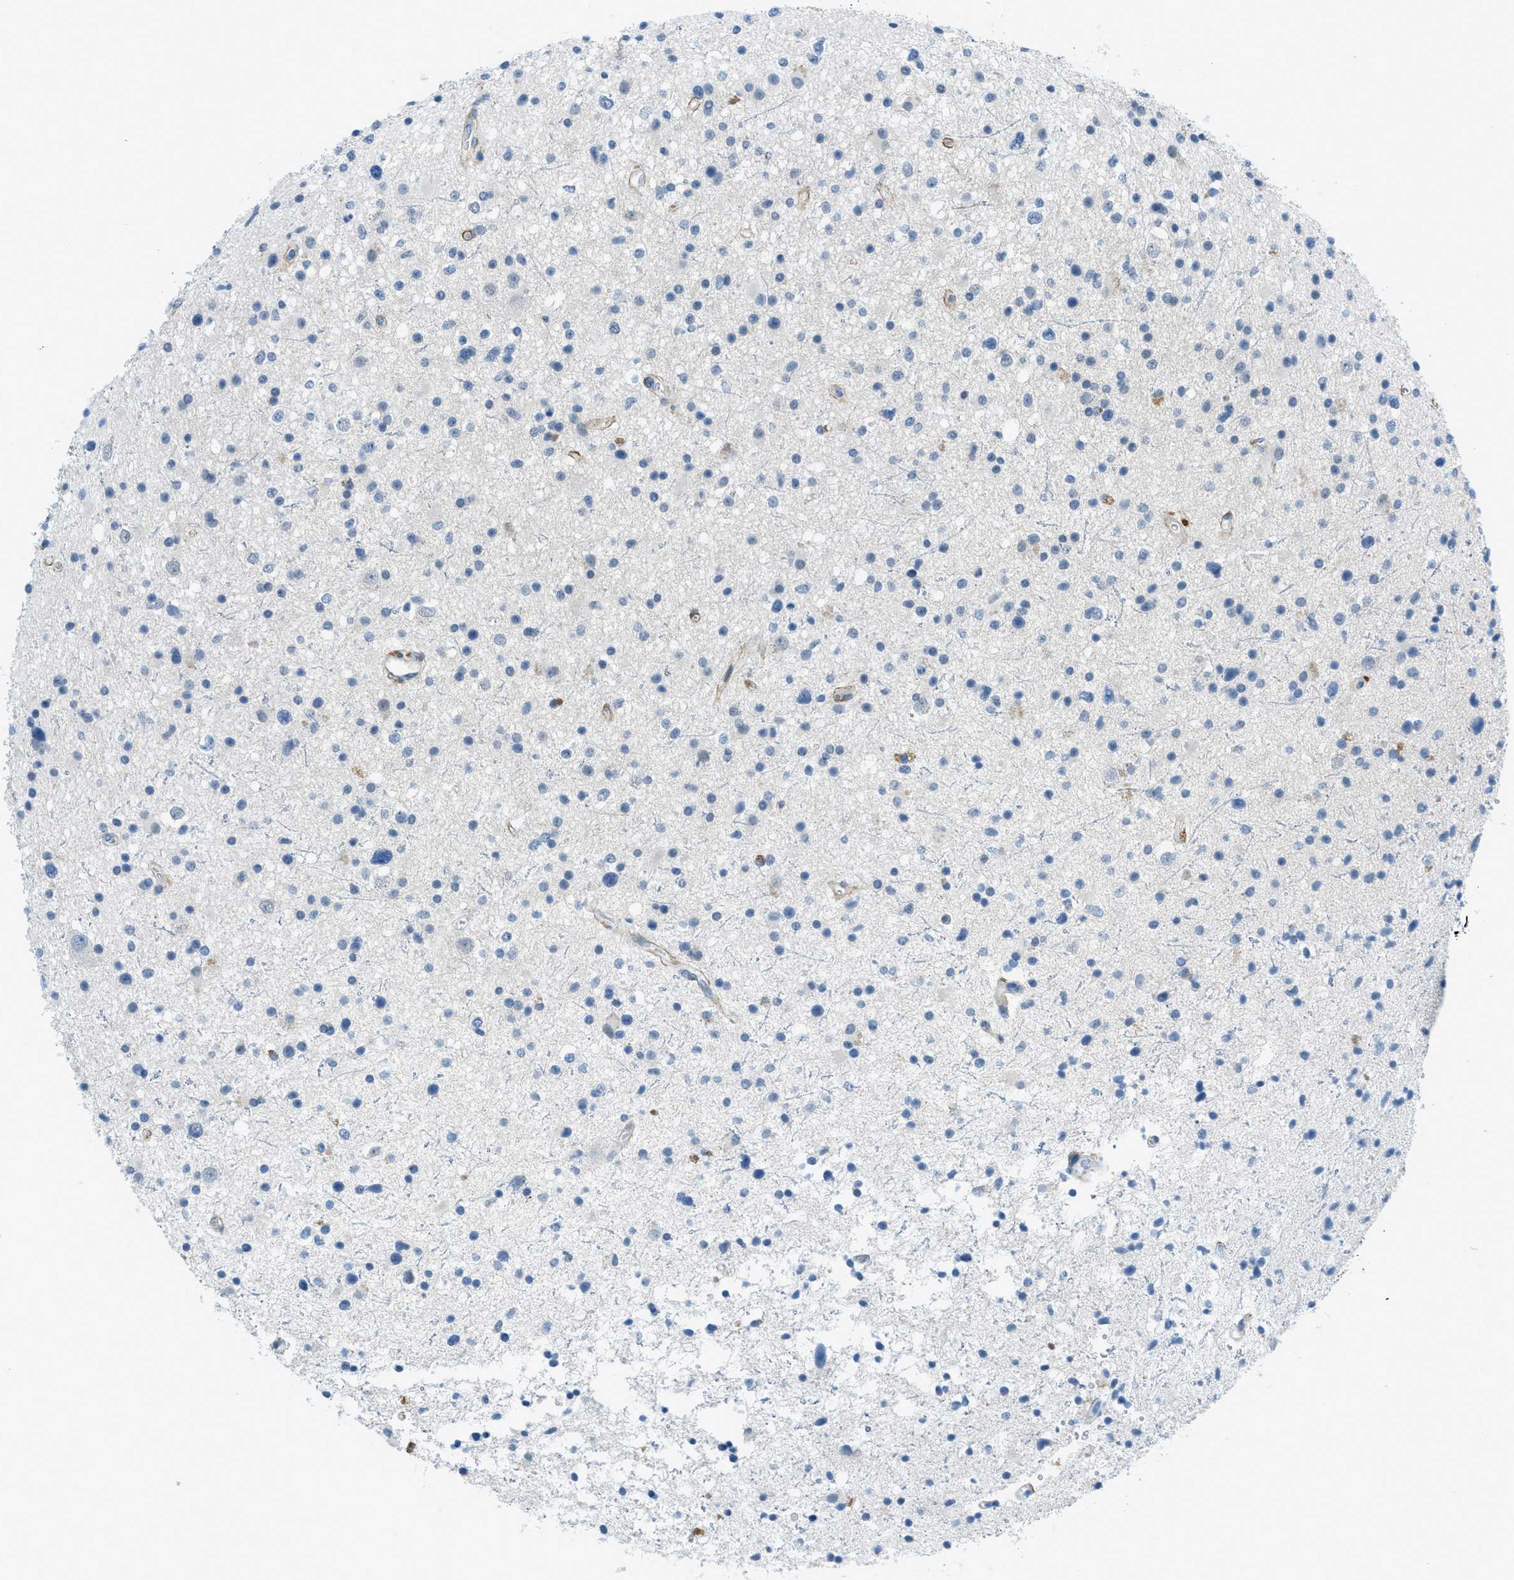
{"staining": {"intensity": "negative", "quantity": "none", "location": "none"}, "tissue": "glioma", "cell_type": "Tumor cells", "image_type": "cancer", "snomed": [{"axis": "morphology", "description": "Glioma, malignant, High grade"}, {"axis": "topography", "description": "Brain"}], "caption": "There is no significant expression in tumor cells of glioma.", "gene": "KLHL8", "patient": {"sex": "male", "age": 33}}